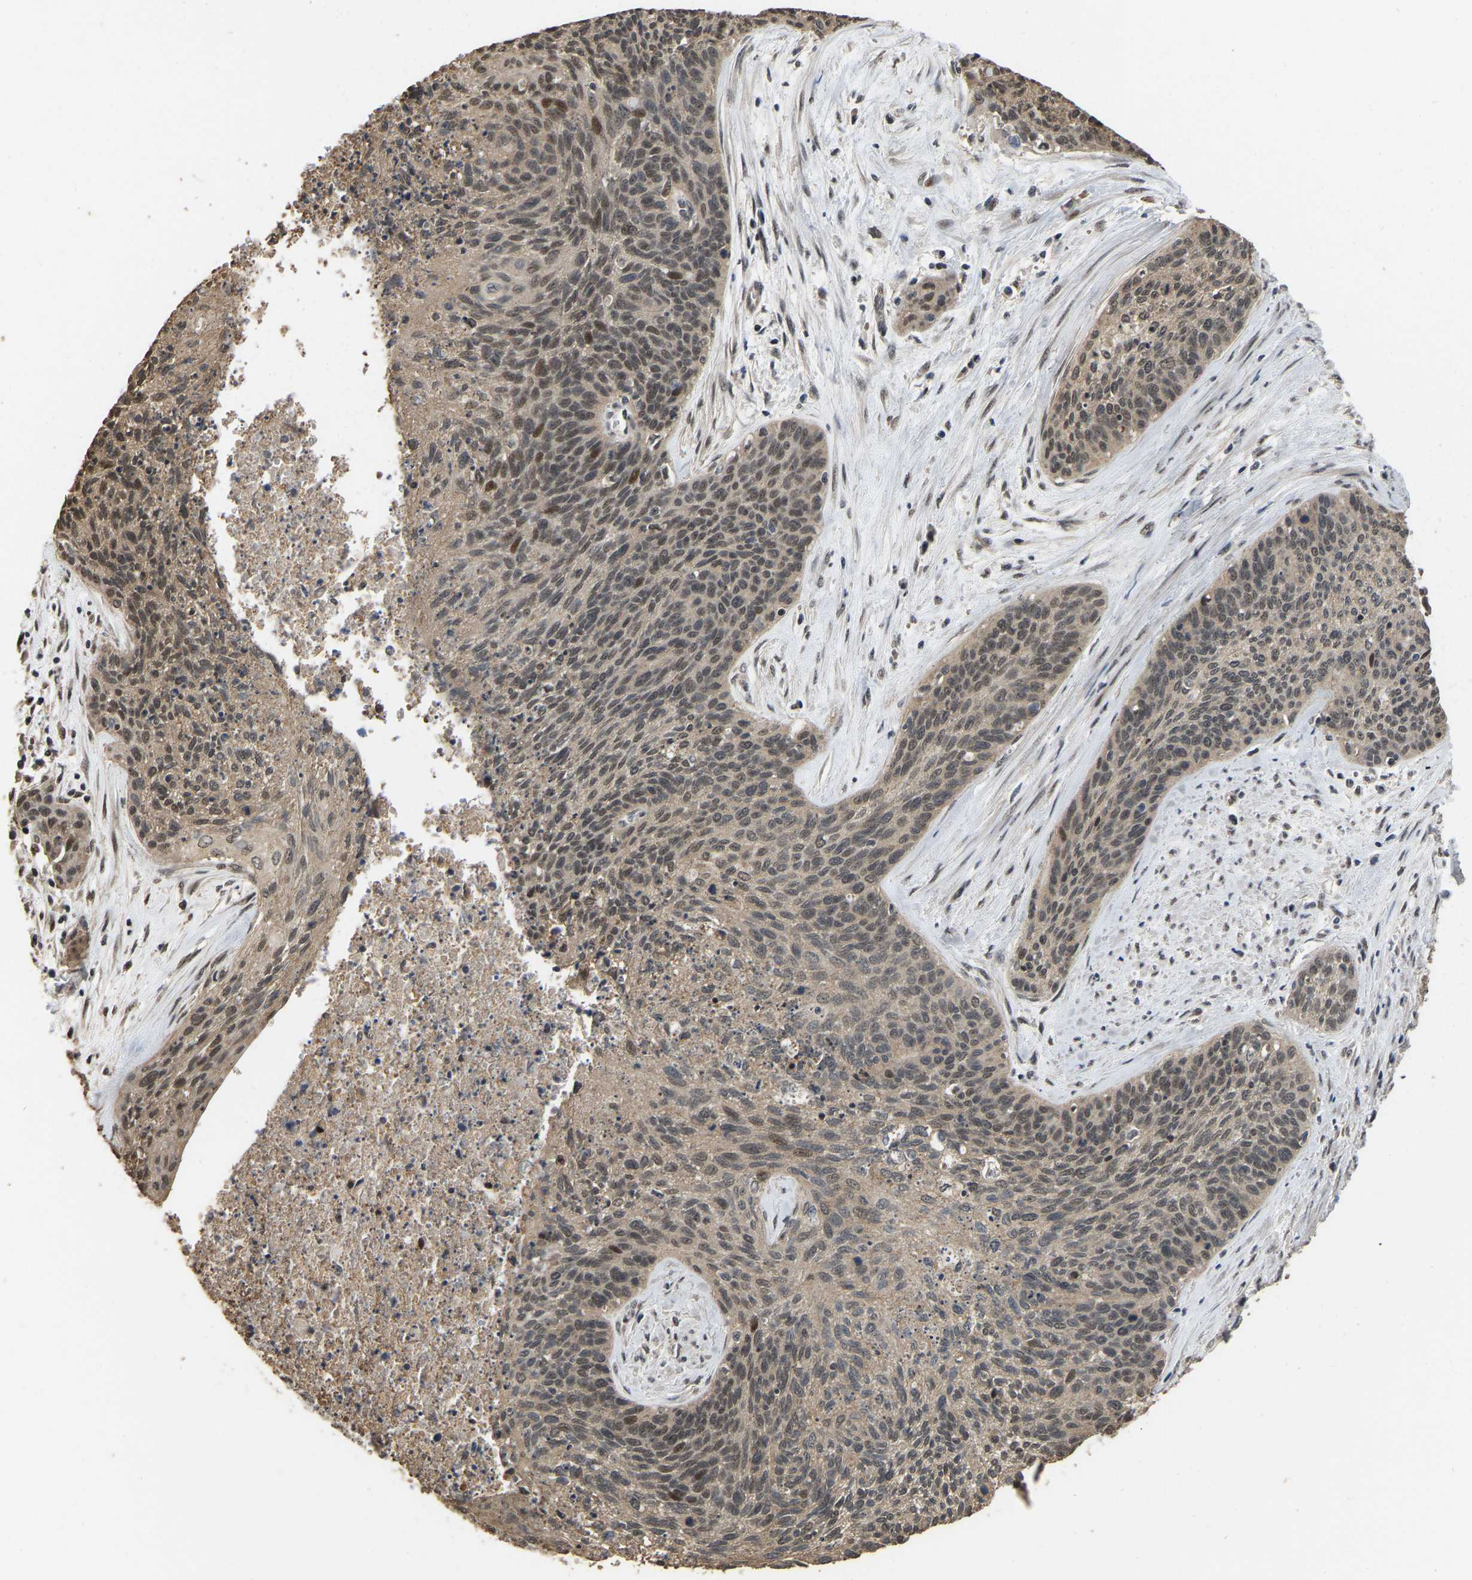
{"staining": {"intensity": "weak", "quantity": ">75%", "location": "nuclear"}, "tissue": "cervical cancer", "cell_type": "Tumor cells", "image_type": "cancer", "snomed": [{"axis": "morphology", "description": "Squamous cell carcinoma, NOS"}, {"axis": "topography", "description": "Cervix"}], "caption": "Protein expression analysis of cervical cancer (squamous cell carcinoma) demonstrates weak nuclear staining in about >75% of tumor cells.", "gene": "ARHGAP23", "patient": {"sex": "female", "age": 55}}